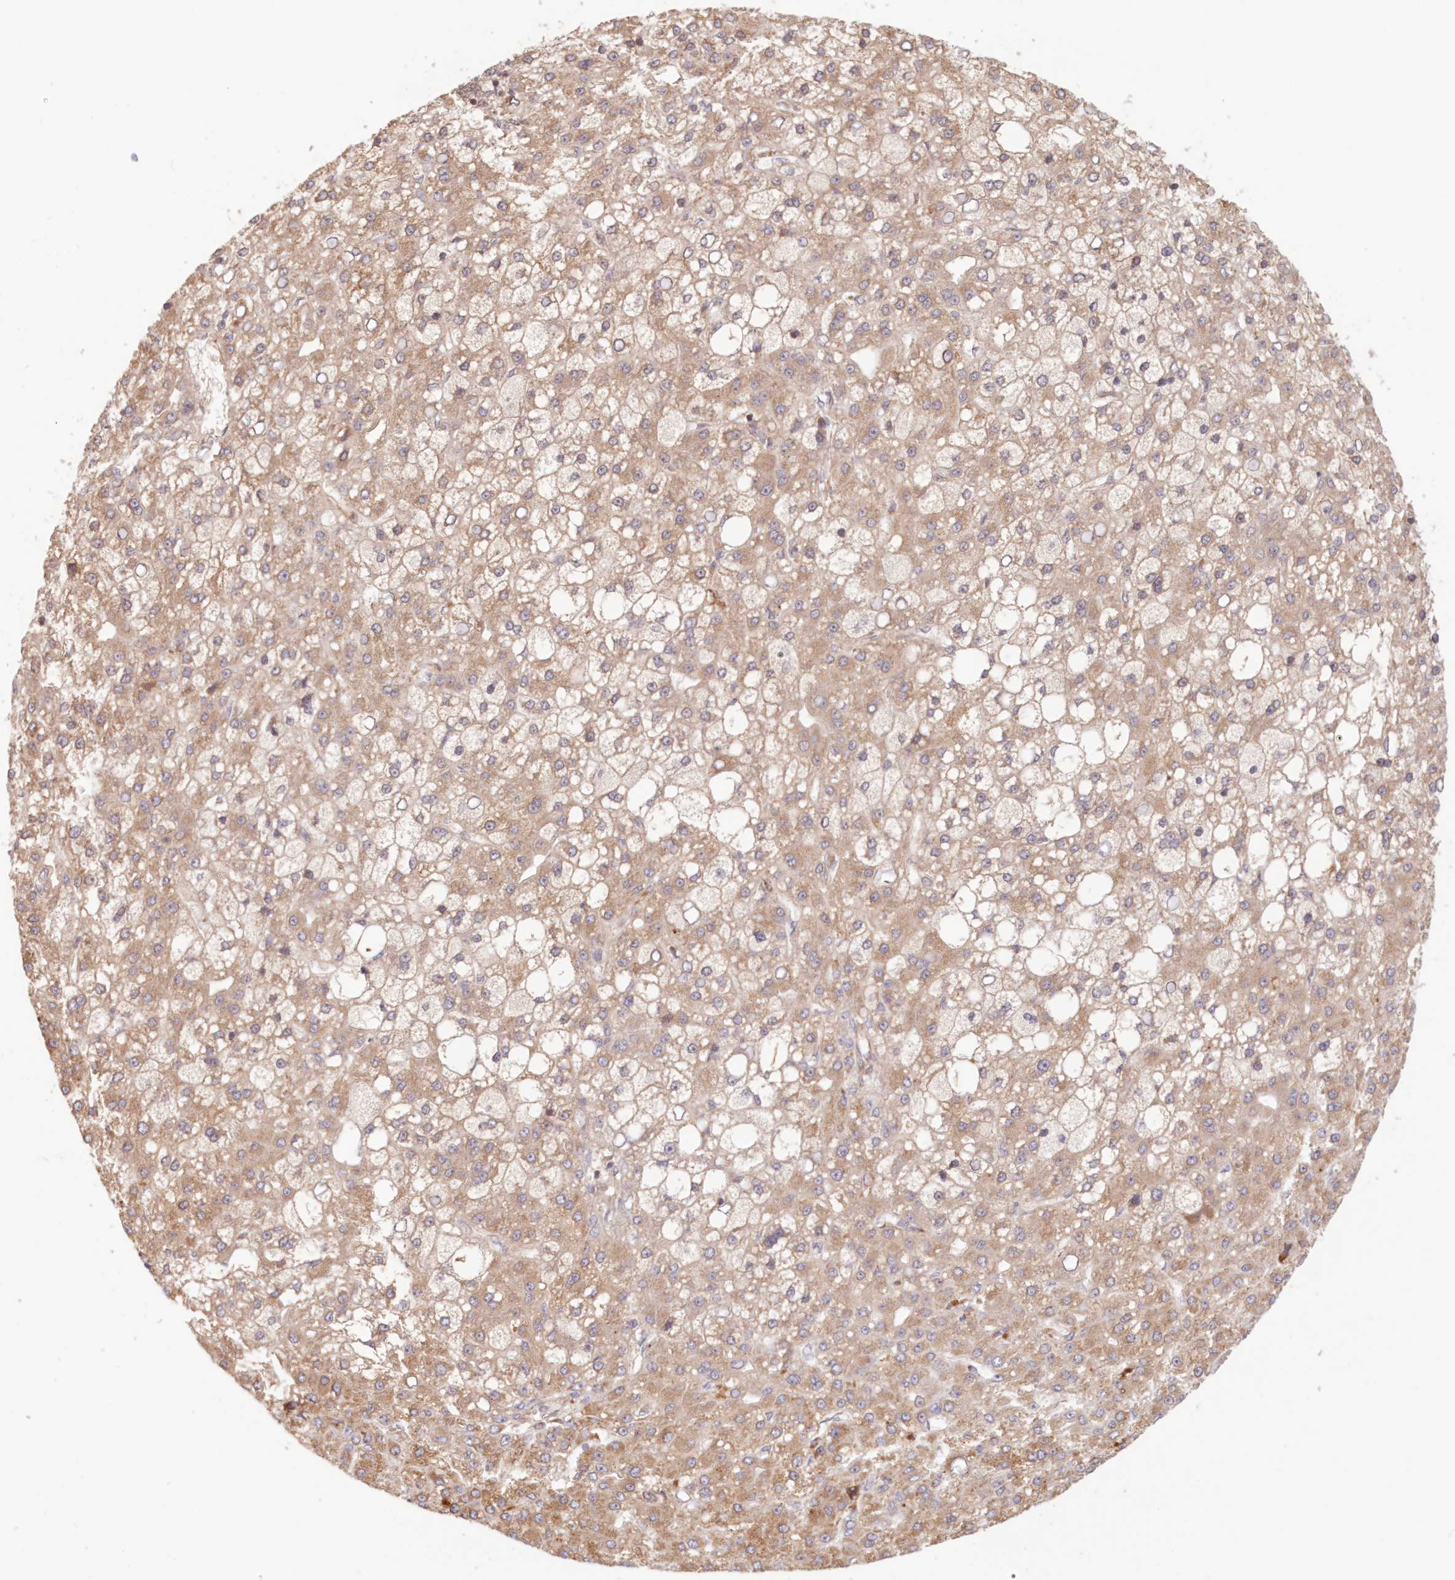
{"staining": {"intensity": "moderate", "quantity": ">75%", "location": "cytoplasmic/membranous"}, "tissue": "liver cancer", "cell_type": "Tumor cells", "image_type": "cancer", "snomed": [{"axis": "morphology", "description": "Carcinoma, Hepatocellular, NOS"}, {"axis": "topography", "description": "Liver"}], "caption": "Liver hepatocellular carcinoma was stained to show a protein in brown. There is medium levels of moderate cytoplasmic/membranous expression in about >75% of tumor cells. (DAB IHC, brown staining for protein, blue staining for nuclei).", "gene": "PCYOX1L", "patient": {"sex": "male", "age": 67}}